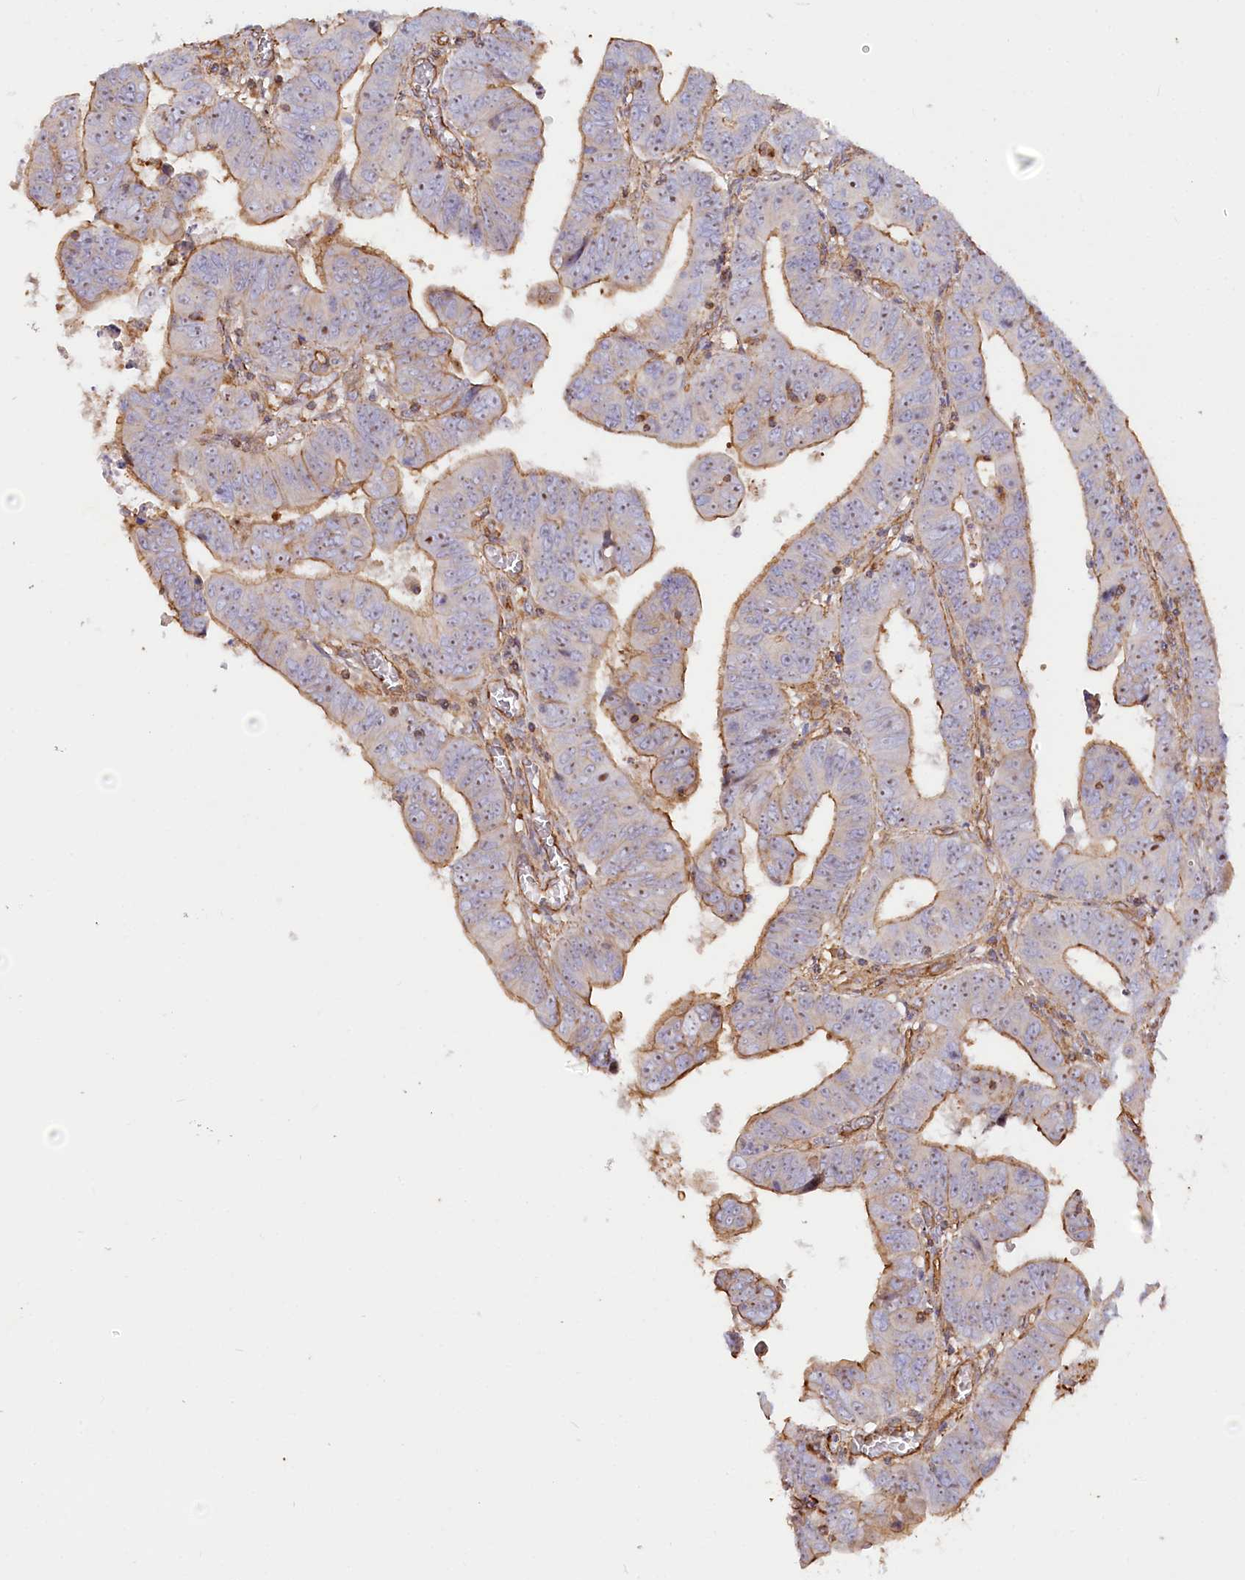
{"staining": {"intensity": "moderate", "quantity": "25%-75%", "location": "cytoplasmic/membranous"}, "tissue": "colorectal cancer", "cell_type": "Tumor cells", "image_type": "cancer", "snomed": [{"axis": "morphology", "description": "Normal tissue, NOS"}, {"axis": "morphology", "description": "Adenocarcinoma, NOS"}, {"axis": "topography", "description": "Rectum"}], "caption": "Immunohistochemistry (IHC) histopathology image of neoplastic tissue: colorectal cancer stained using immunohistochemistry displays medium levels of moderate protein expression localized specifically in the cytoplasmic/membranous of tumor cells, appearing as a cytoplasmic/membranous brown color.", "gene": "WDR36", "patient": {"sex": "female", "age": 65}}